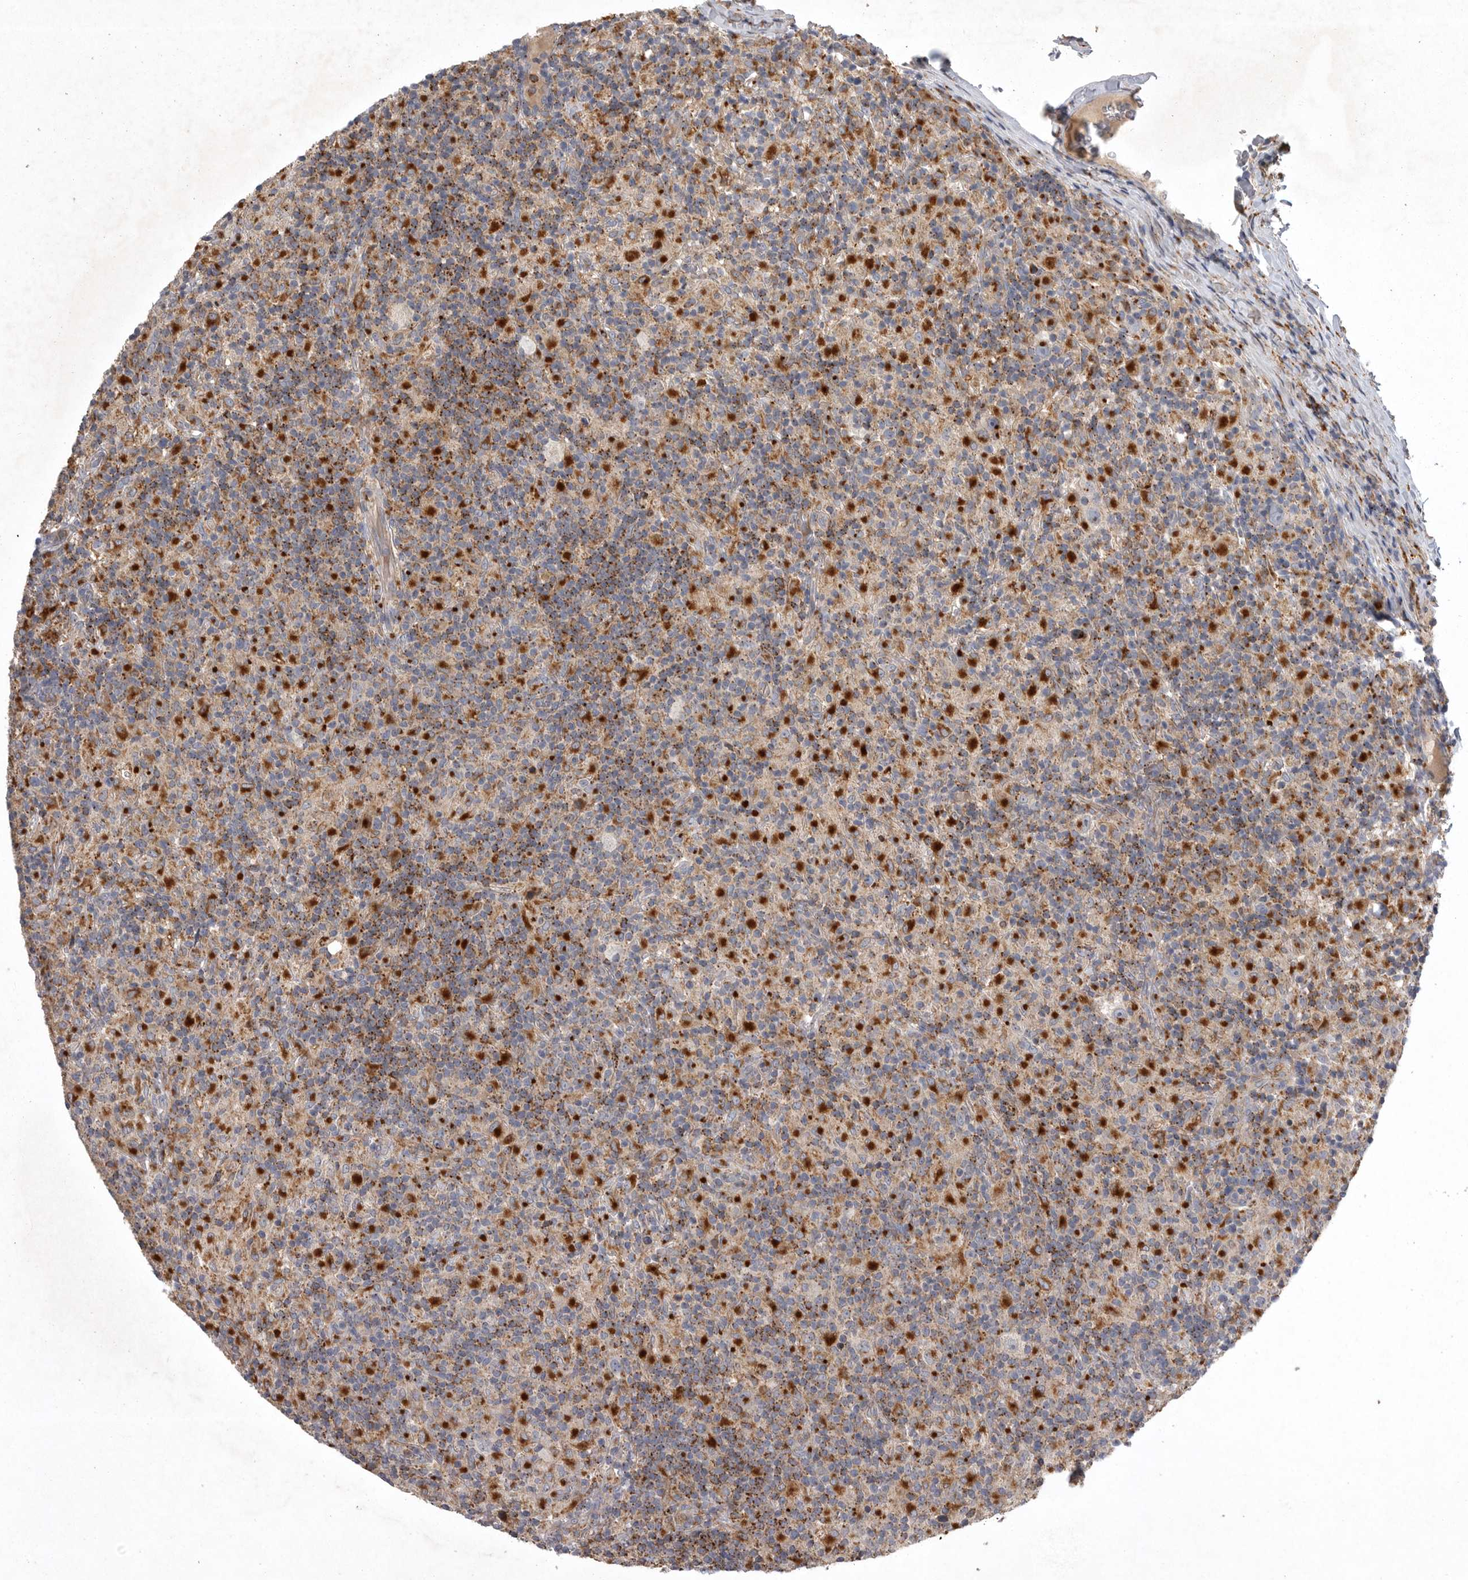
{"staining": {"intensity": "moderate", "quantity": "25%-75%", "location": "cytoplasmic/membranous"}, "tissue": "lymphoma", "cell_type": "Tumor cells", "image_type": "cancer", "snomed": [{"axis": "morphology", "description": "Hodgkin's disease, NOS"}, {"axis": "topography", "description": "Lymph node"}], "caption": "A high-resolution image shows immunohistochemistry staining of Hodgkin's disease, which demonstrates moderate cytoplasmic/membranous positivity in about 25%-75% of tumor cells. (brown staining indicates protein expression, while blue staining denotes nuclei).", "gene": "LAMTOR3", "patient": {"sex": "male", "age": 70}}